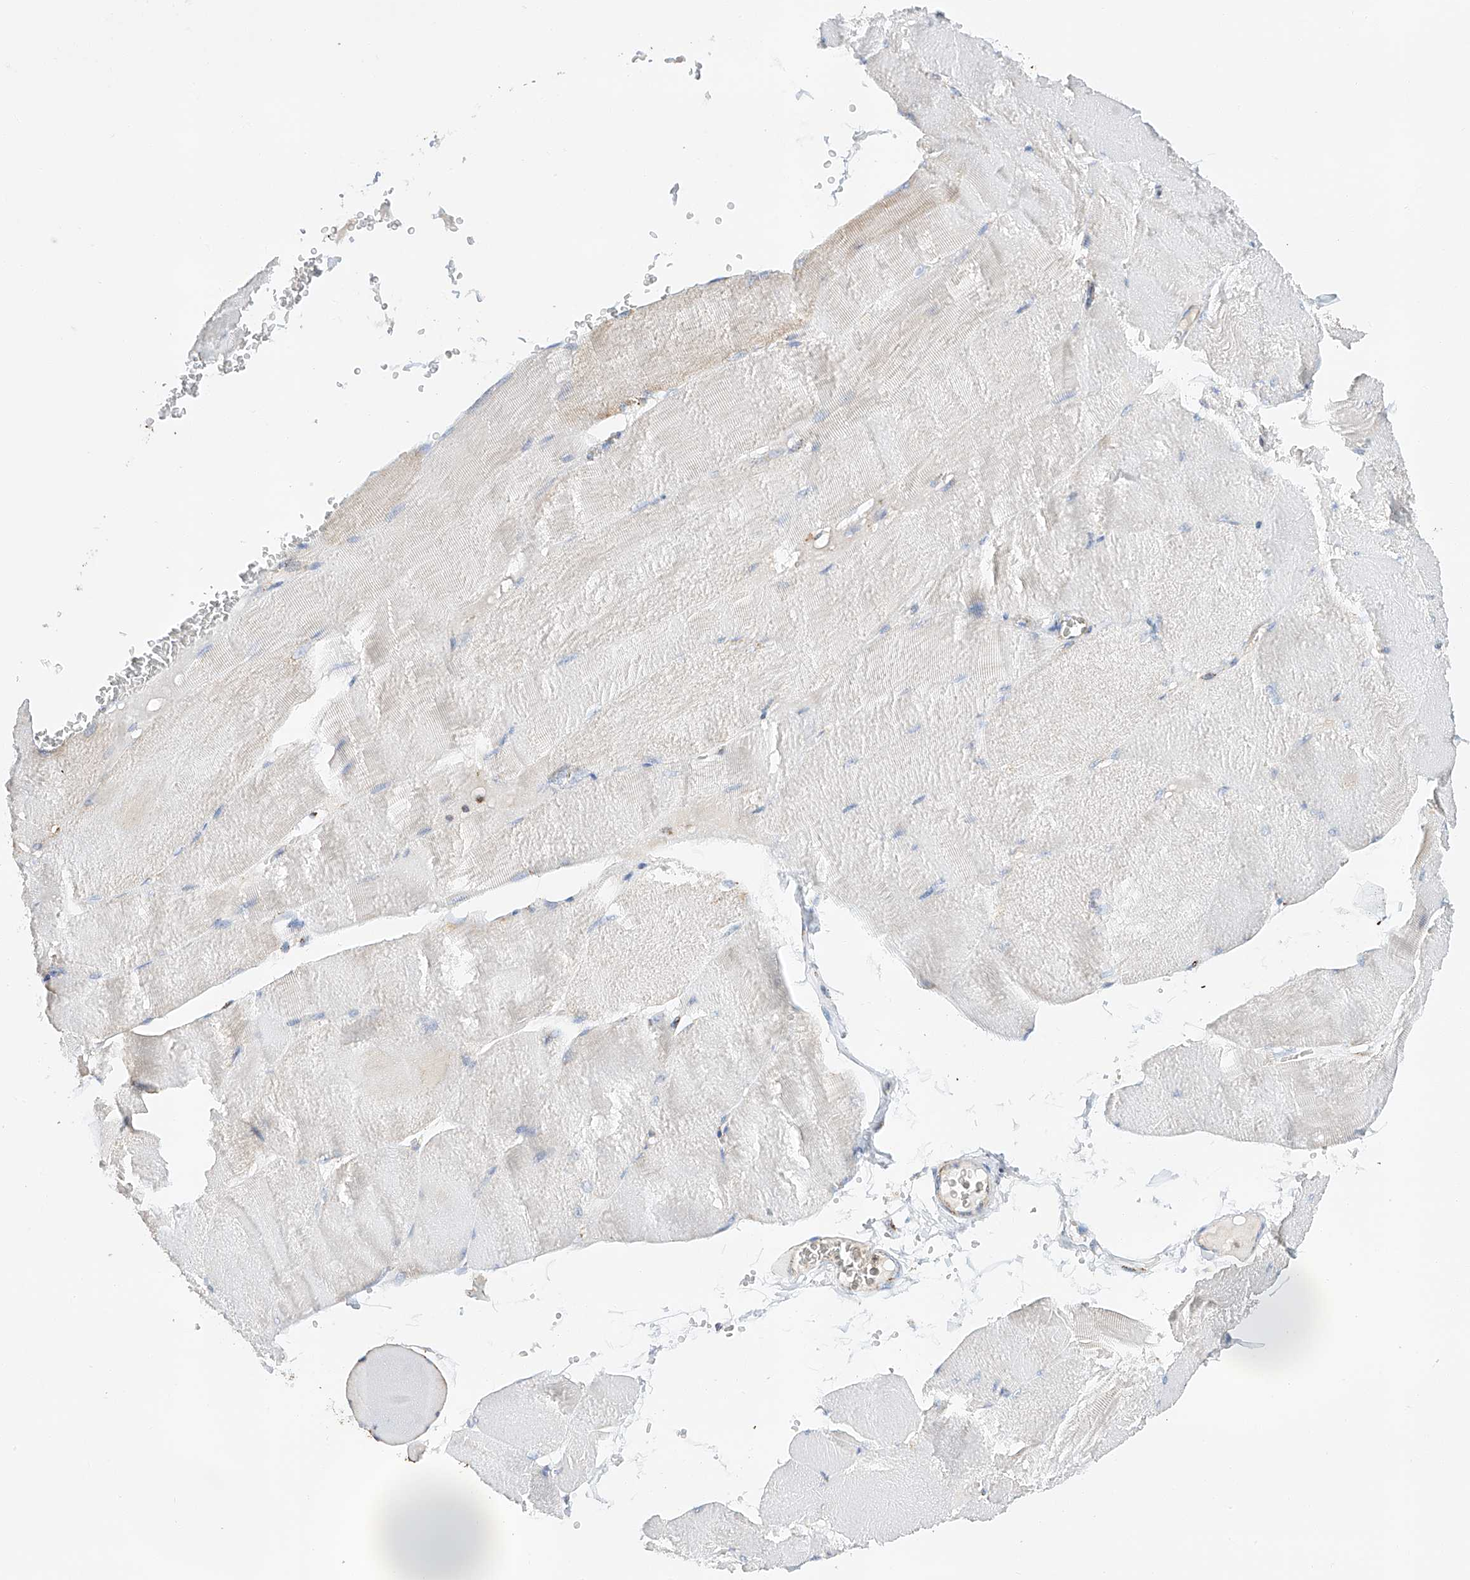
{"staining": {"intensity": "negative", "quantity": "none", "location": "none"}, "tissue": "skeletal muscle", "cell_type": "Myocytes", "image_type": "normal", "snomed": [{"axis": "morphology", "description": "Normal tissue, NOS"}, {"axis": "morphology", "description": "Basal cell carcinoma"}, {"axis": "topography", "description": "Skeletal muscle"}], "caption": "Human skeletal muscle stained for a protein using IHC shows no staining in myocytes.", "gene": "TTC27", "patient": {"sex": "female", "age": 64}}